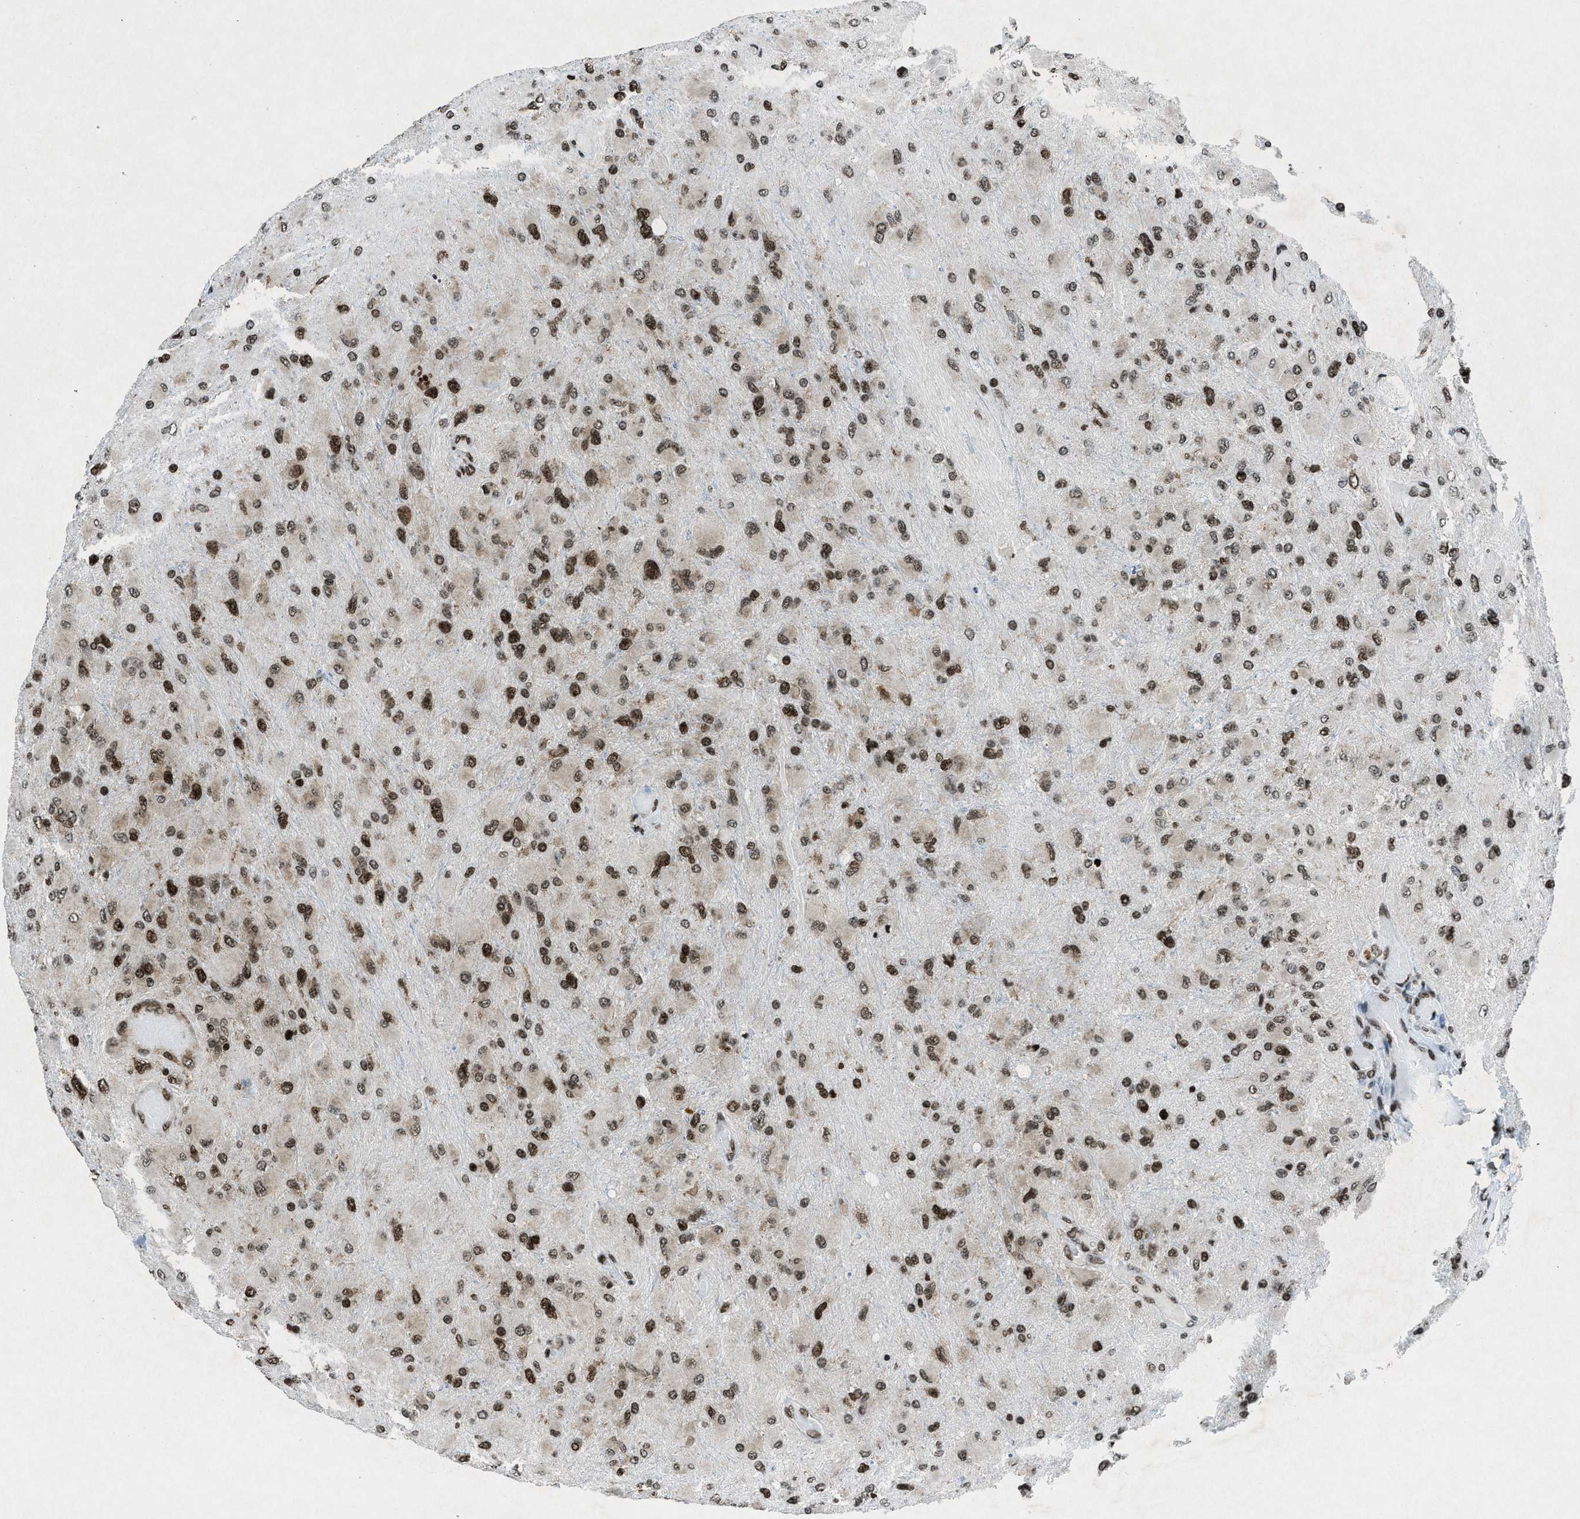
{"staining": {"intensity": "moderate", "quantity": ">75%", "location": "nuclear"}, "tissue": "glioma", "cell_type": "Tumor cells", "image_type": "cancer", "snomed": [{"axis": "morphology", "description": "Glioma, malignant, High grade"}, {"axis": "topography", "description": "Cerebral cortex"}], "caption": "Immunohistochemistry (IHC) photomicrograph of neoplastic tissue: glioma stained using immunohistochemistry (IHC) displays medium levels of moderate protein expression localized specifically in the nuclear of tumor cells, appearing as a nuclear brown color.", "gene": "NXF1", "patient": {"sex": "female", "age": 36}}